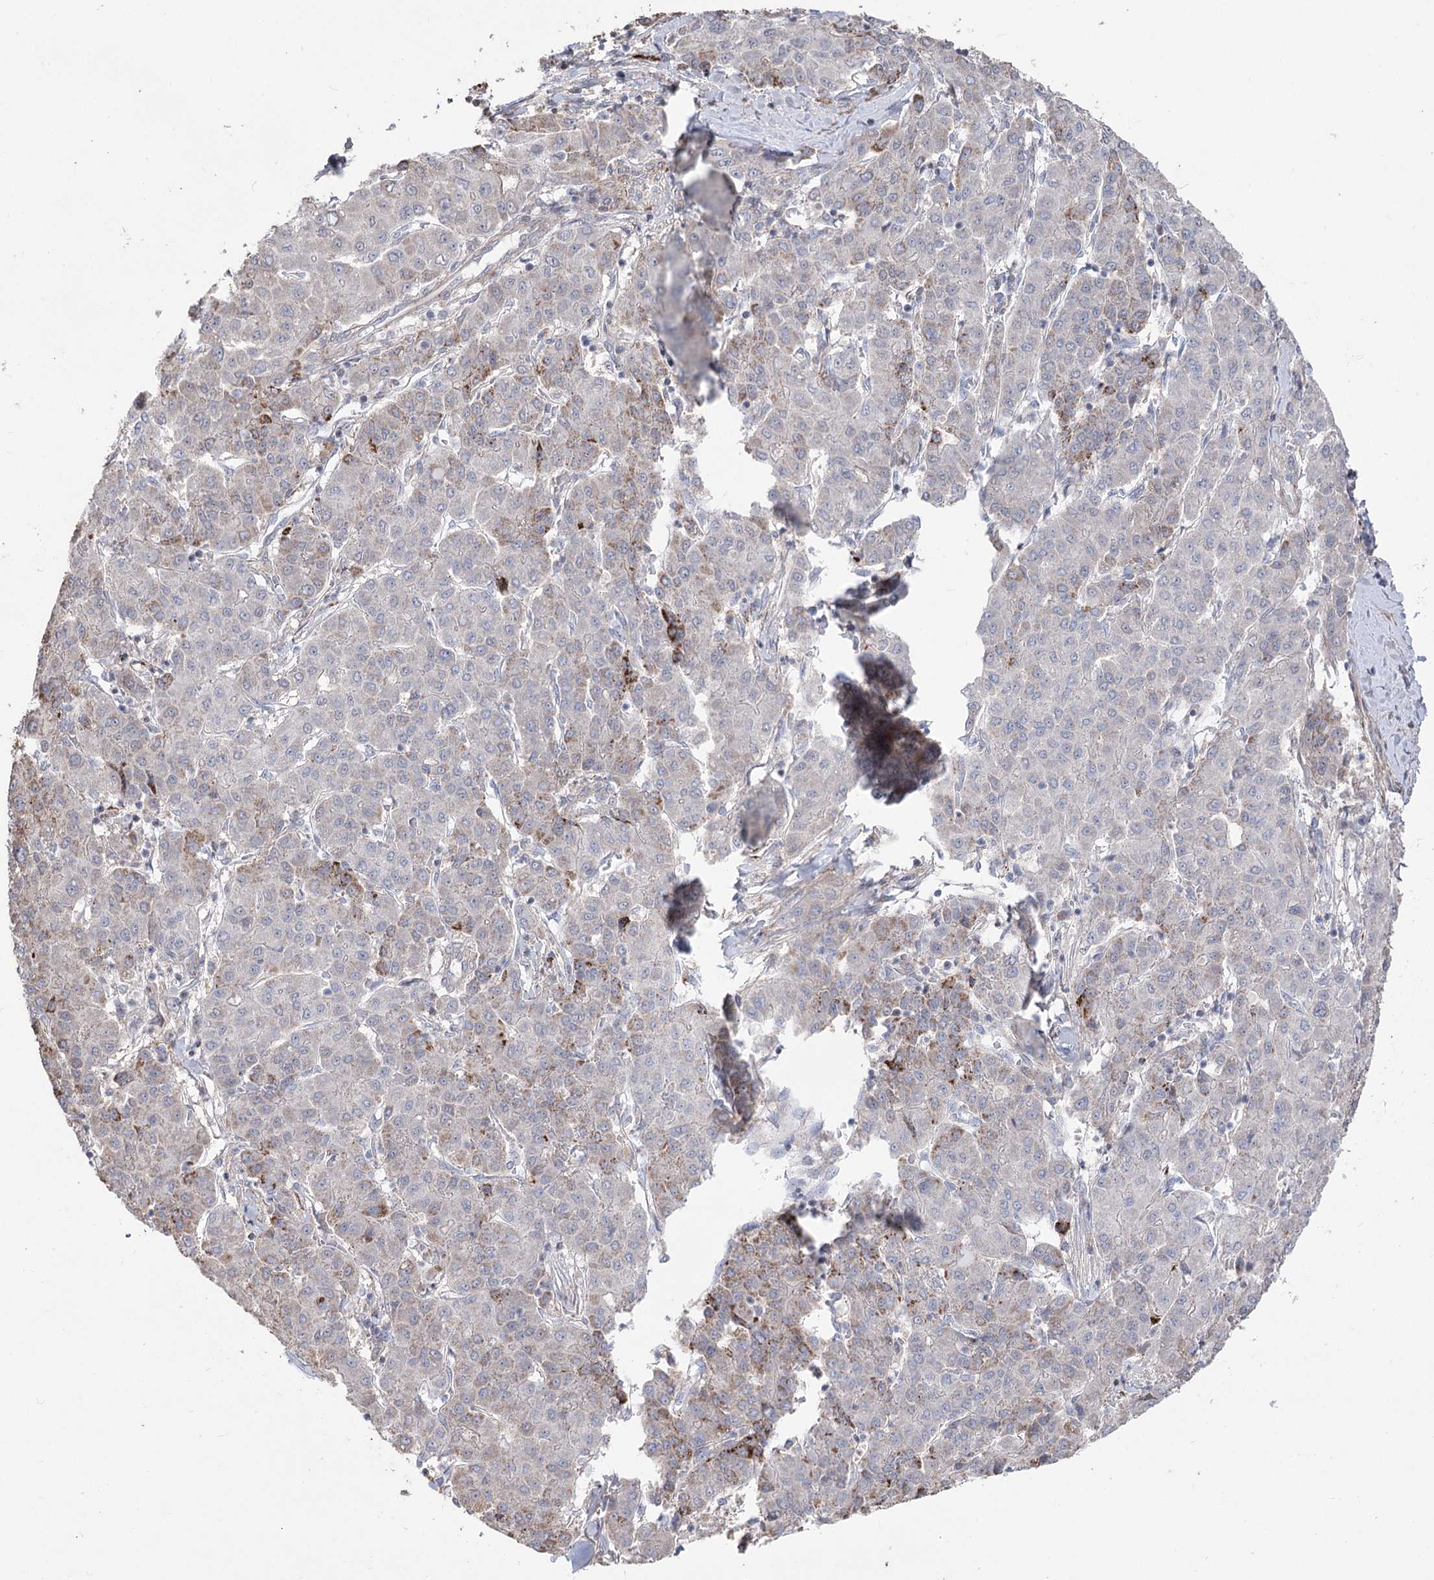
{"staining": {"intensity": "negative", "quantity": "none", "location": "none"}, "tissue": "liver cancer", "cell_type": "Tumor cells", "image_type": "cancer", "snomed": [{"axis": "morphology", "description": "Carcinoma, Hepatocellular, NOS"}, {"axis": "topography", "description": "Liver"}], "caption": "Hepatocellular carcinoma (liver) stained for a protein using IHC displays no positivity tumor cells.", "gene": "ZSCAN23", "patient": {"sex": "male", "age": 65}}